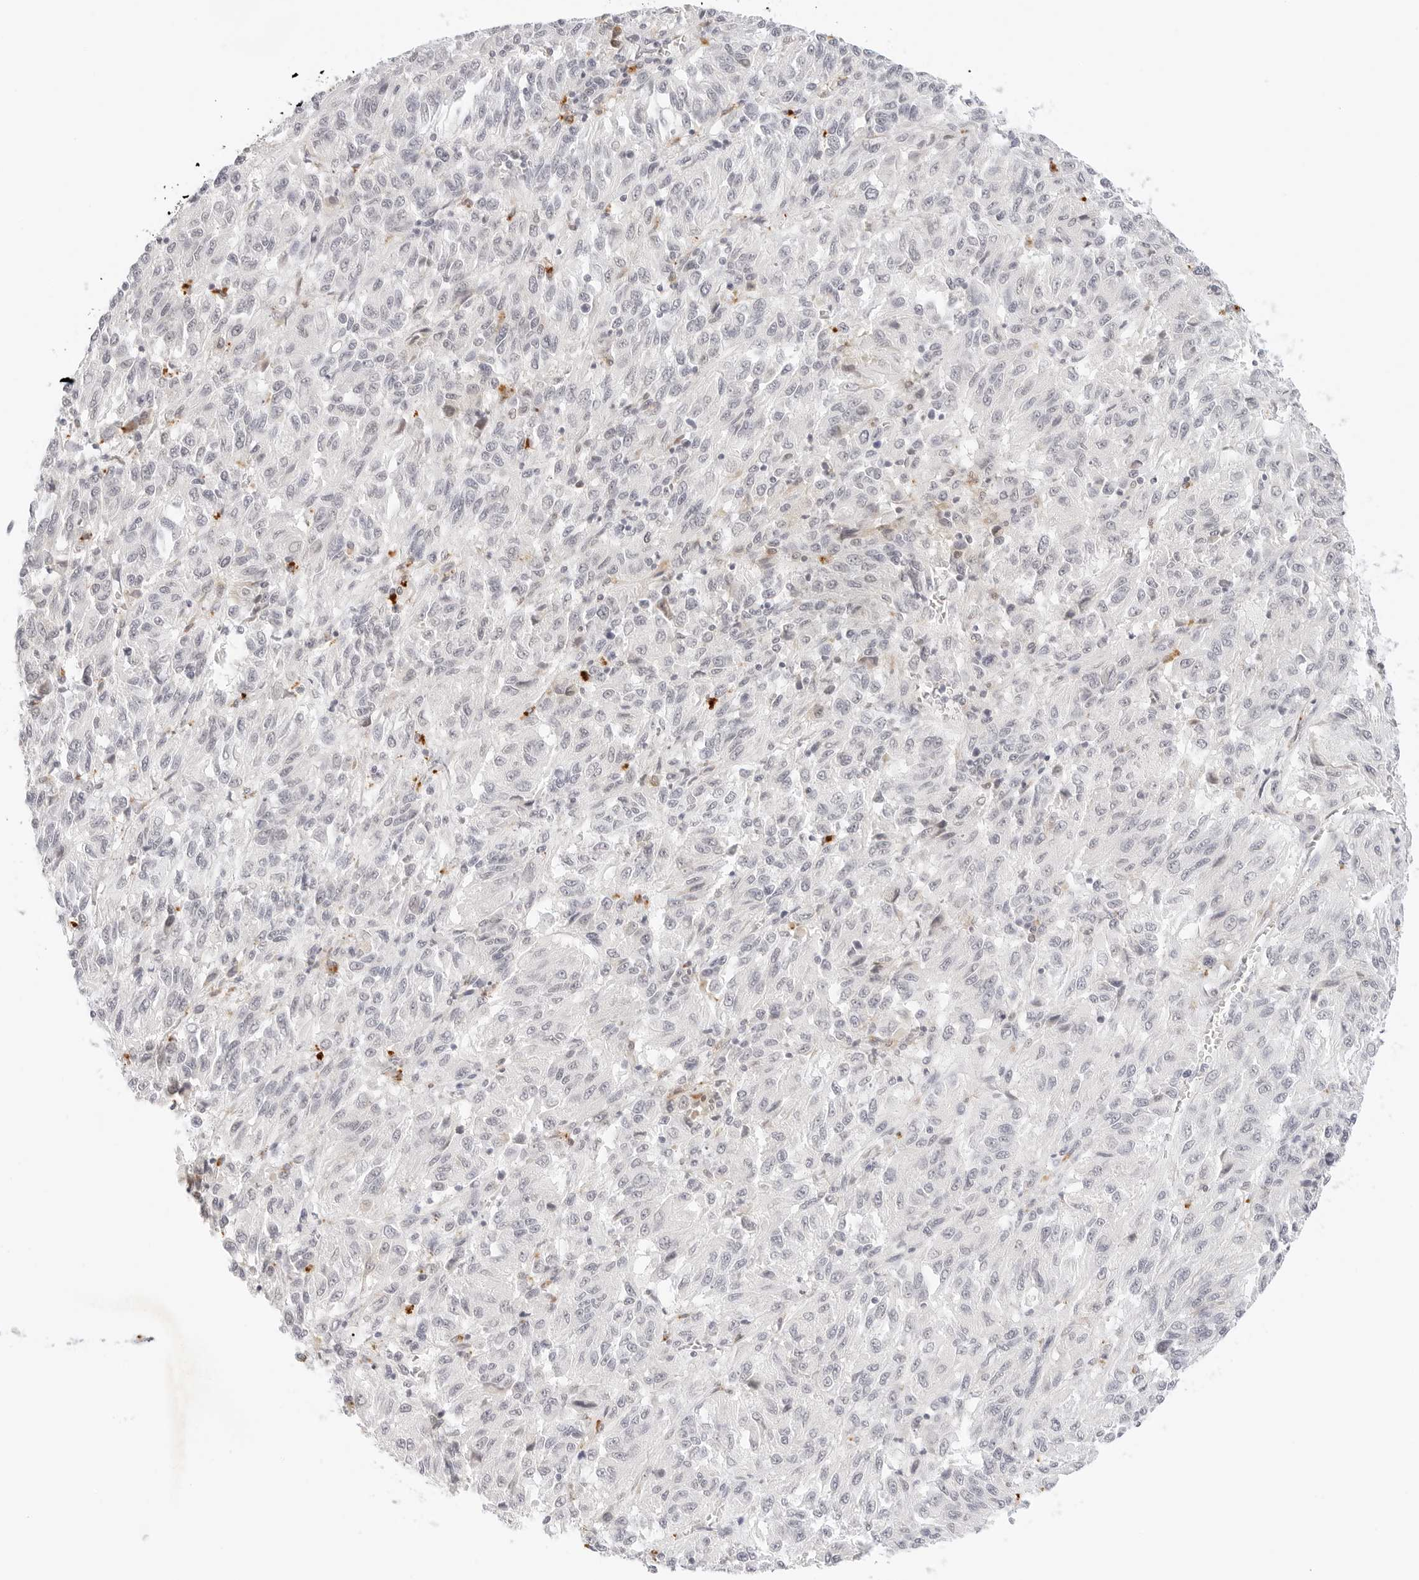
{"staining": {"intensity": "negative", "quantity": "none", "location": "none"}, "tissue": "melanoma", "cell_type": "Tumor cells", "image_type": "cancer", "snomed": [{"axis": "morphology", "description": "Malignant melanoma, Metastatic site"}, {"axis": "topography", "description": "Lung"}], "caption": "Immunohistochemistry (IHC) histopathology image of neoplastic tissue: melanoma stained with DAB exhibits no significant protein positivity in tumor cells.", "gene": "XKR4", "patient": {"sex": "male", "age": 64}}